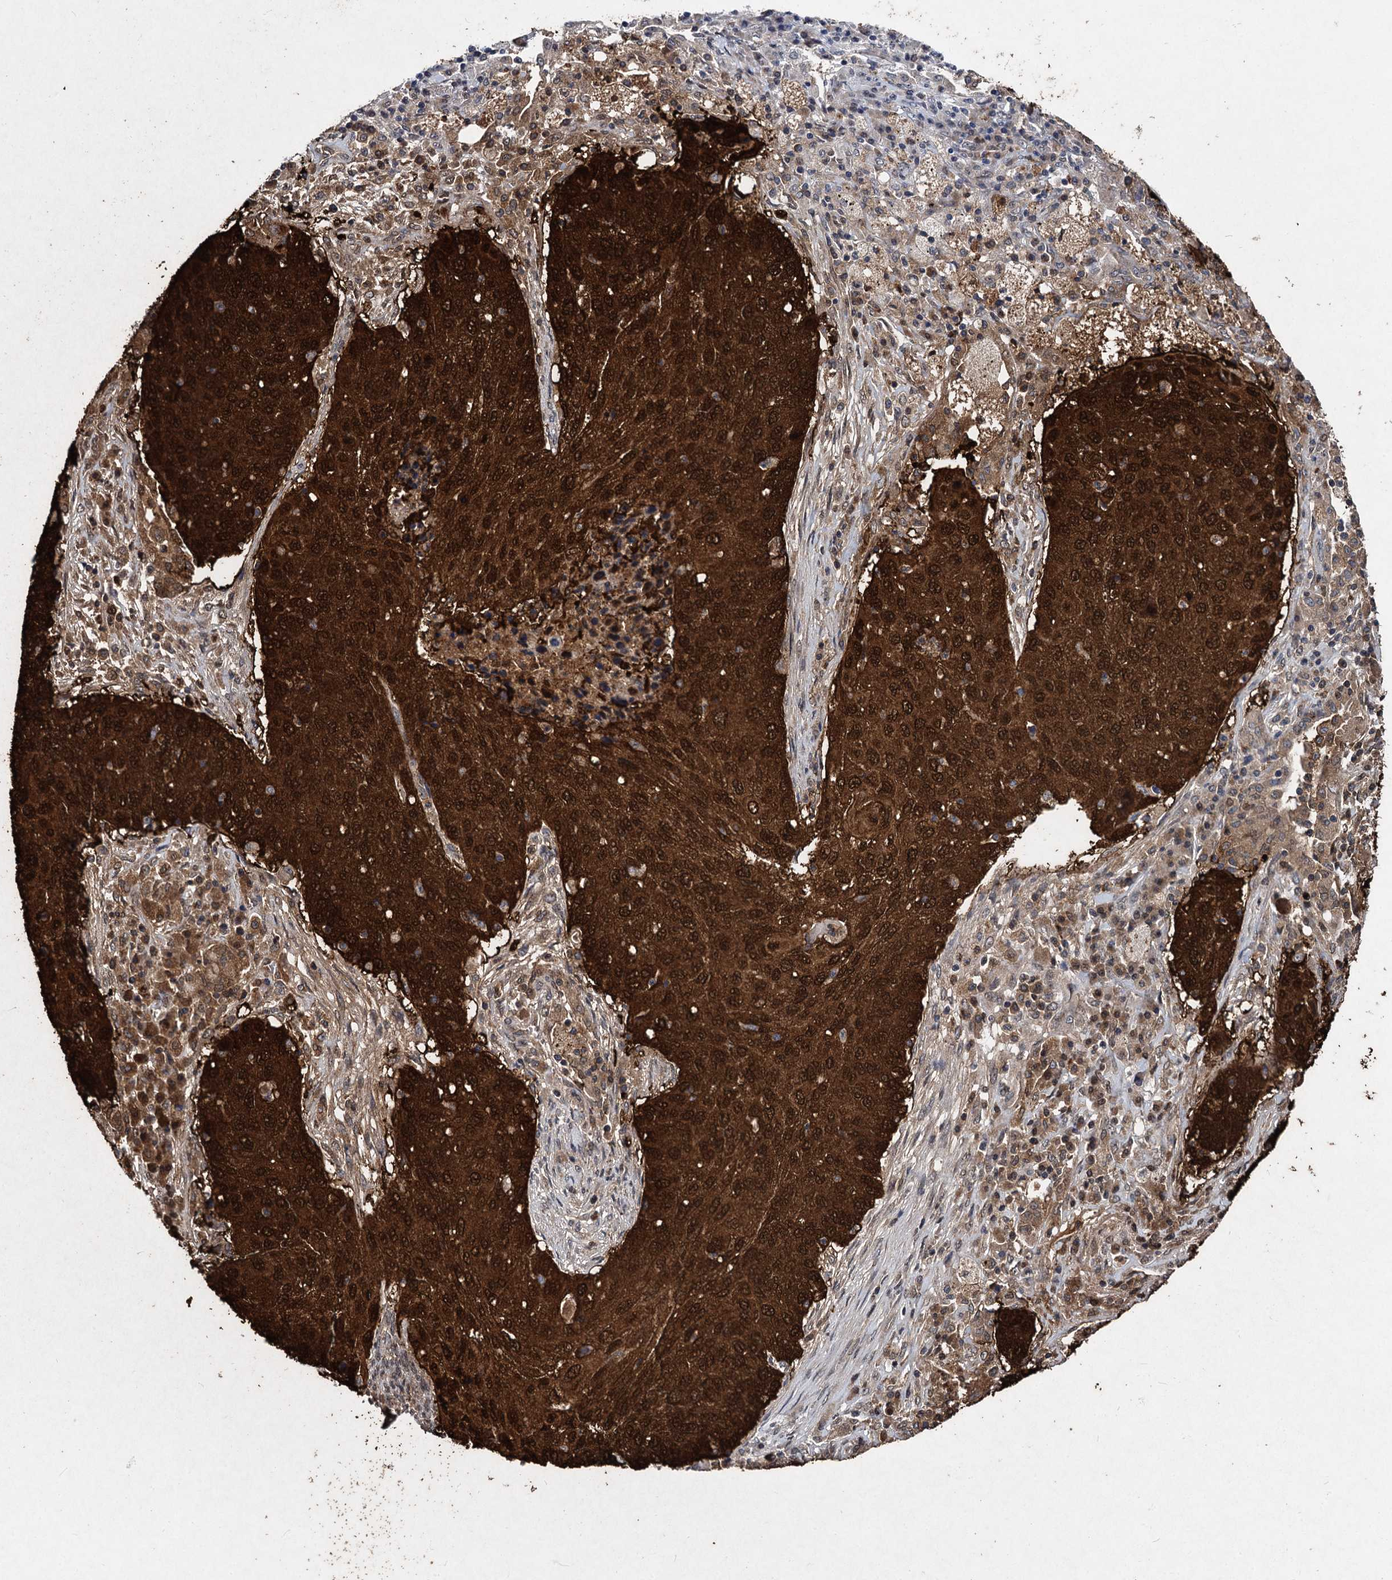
{"staining": {"intensity": "strong", "quantity": ">75%", "location": "cytoplasmic/membranous,nuclear"}, "tissue": "lung cancer", "cell_type": "Tumor cells", "image_type": "cancer", "snomed": [{"axis": "morphology", "description": "Squamous cell carcinoma, NOS"}, {"axis": "topography", "description": "Lung"}], "caption": "Lung cancer (squamous cell carcinoma) stained with a protein marker demonstrates strong staining in tumor cells.", "gene": "MAGEA4", "patient": {"sex": "female", "age": 63}}